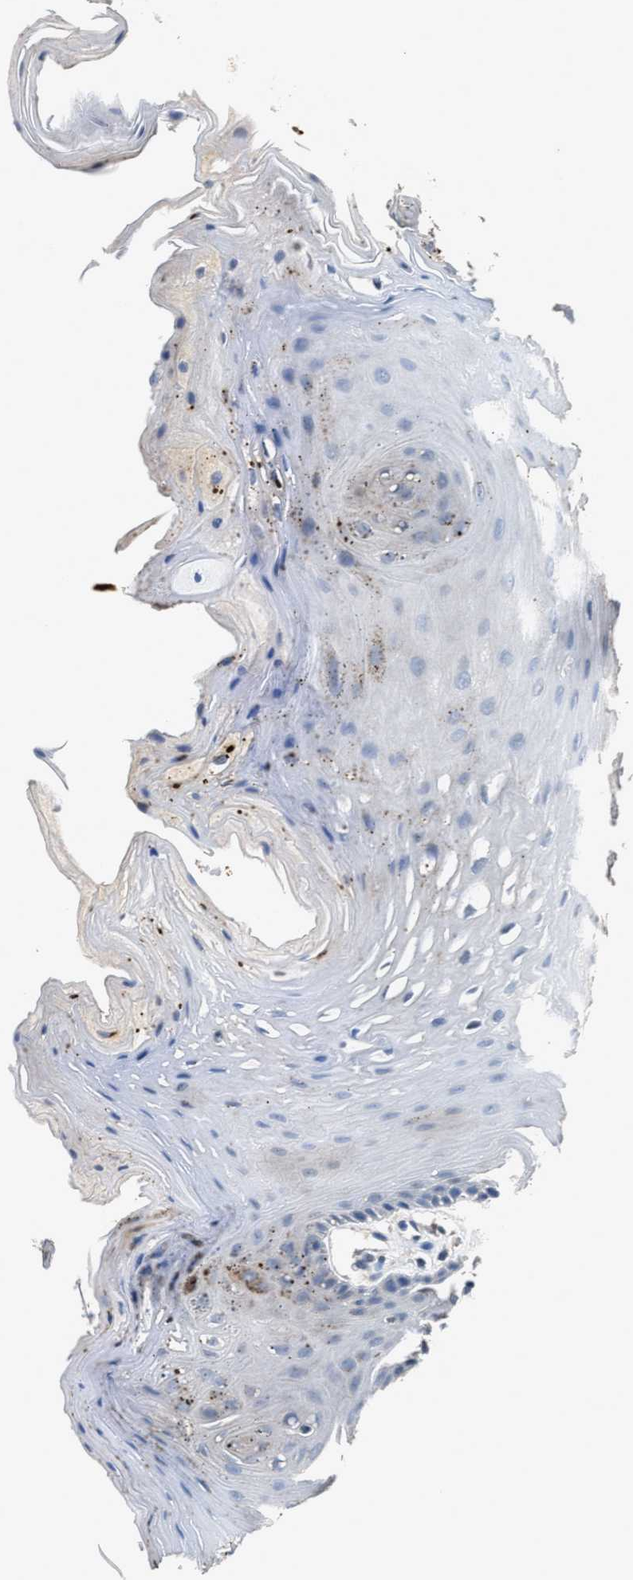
{"staining": {"intensity": "negative", "quantity": "none", "location": "none"}, "tissue": "oral mucosa", "cell_type": "Squamous epithelial cells", "image_type": "normal", "snomed": [{"axis": "morphology", "description": "Normal tissue, NOS"}, {"axis": "morphology", "description": "Squamous cell carcinoma, NOS"}, {"axis": "topography", "description": "Oral tissue"}, {"axis": "topography", "description": "Head-Neck"}], "caption": "Immunohistochemistry (IHC) of unremarkable human oral mucosa demonstrates no staining in squamous epithelial cells.", "gene": "INHA", "patient": {"sex": "male", "age": 71}}